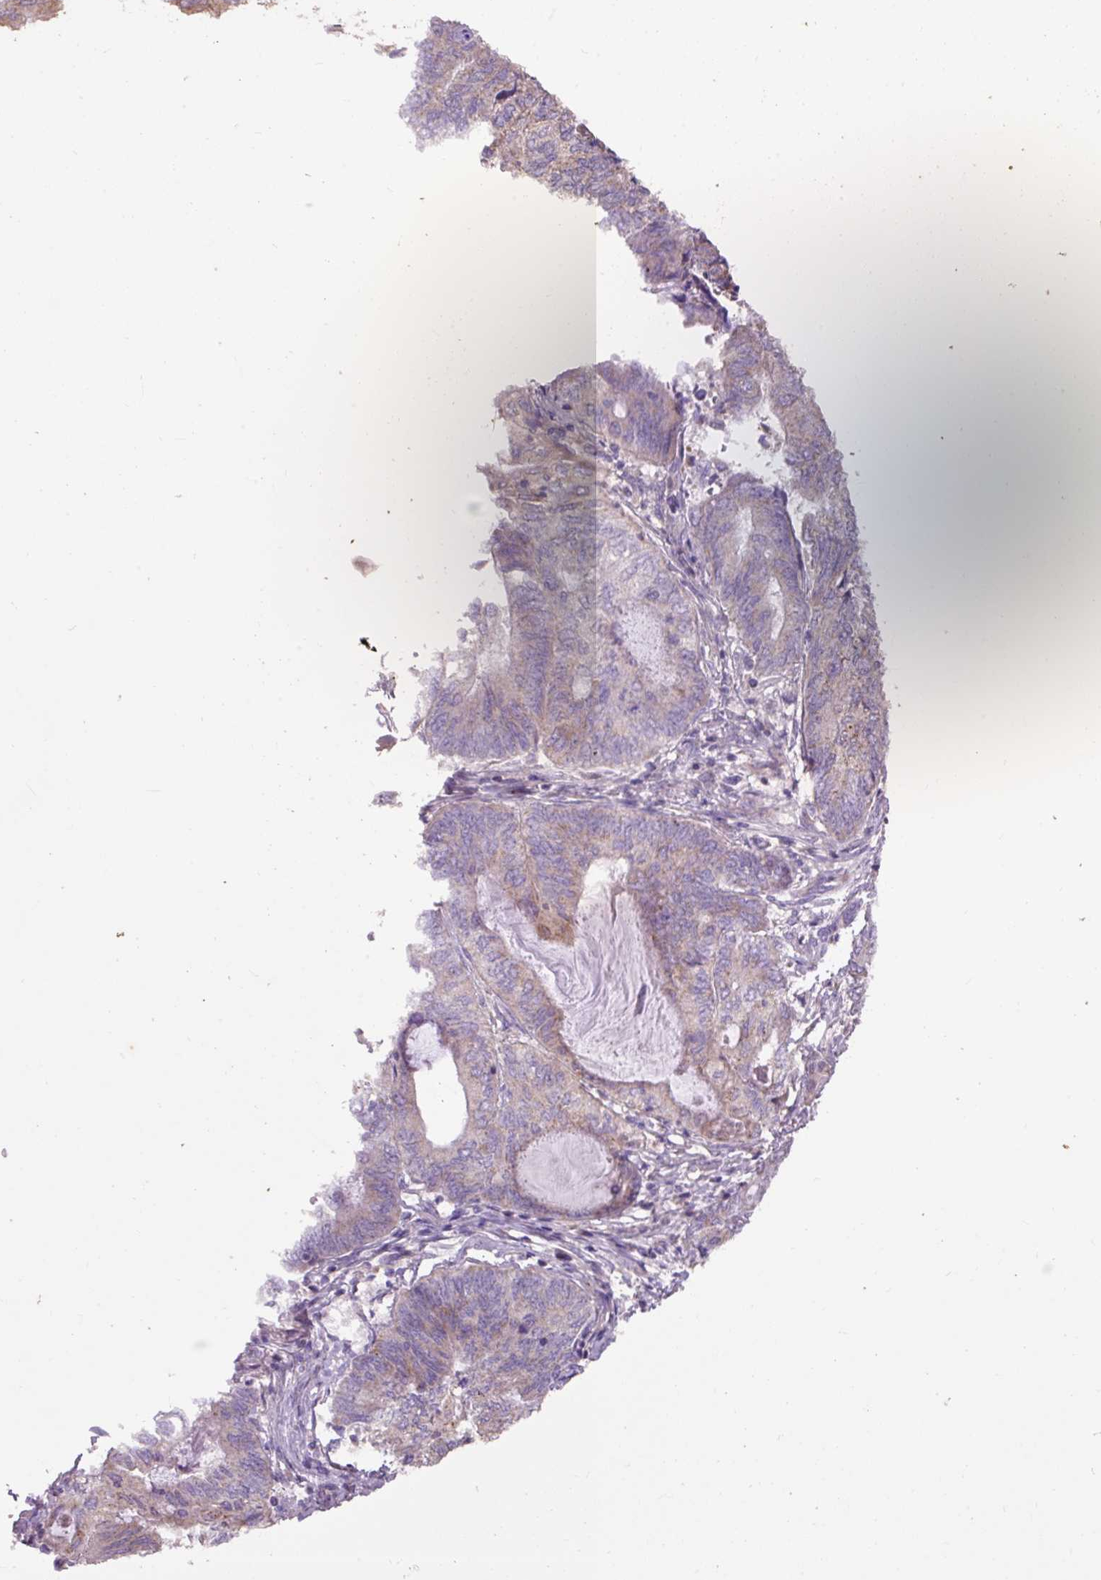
{"staining": {"intensity": "moderate", "quantity": "<25%", "location": "cytoplasmic/membranous"}, "tissue": "endometrial cancer", "cell_type": "Tumor cells", "image_type": "cancer", "snomed": [{"axis": "morphology", "description": "Adenocarcinoma, NOS"}, {"axis": "topography", "description": "Uterus"}, {"axis": "topography", "description": "Endometrium"}], "caption": "Brown immunohistochemical staining in endometrial cancer (adenocarcinoma) exhibits moderate cytoplasmic/membranous positivity in about <25% of tumor cells.", "gene": "ABR", "patient": {"sex": "female", "age": 70}}